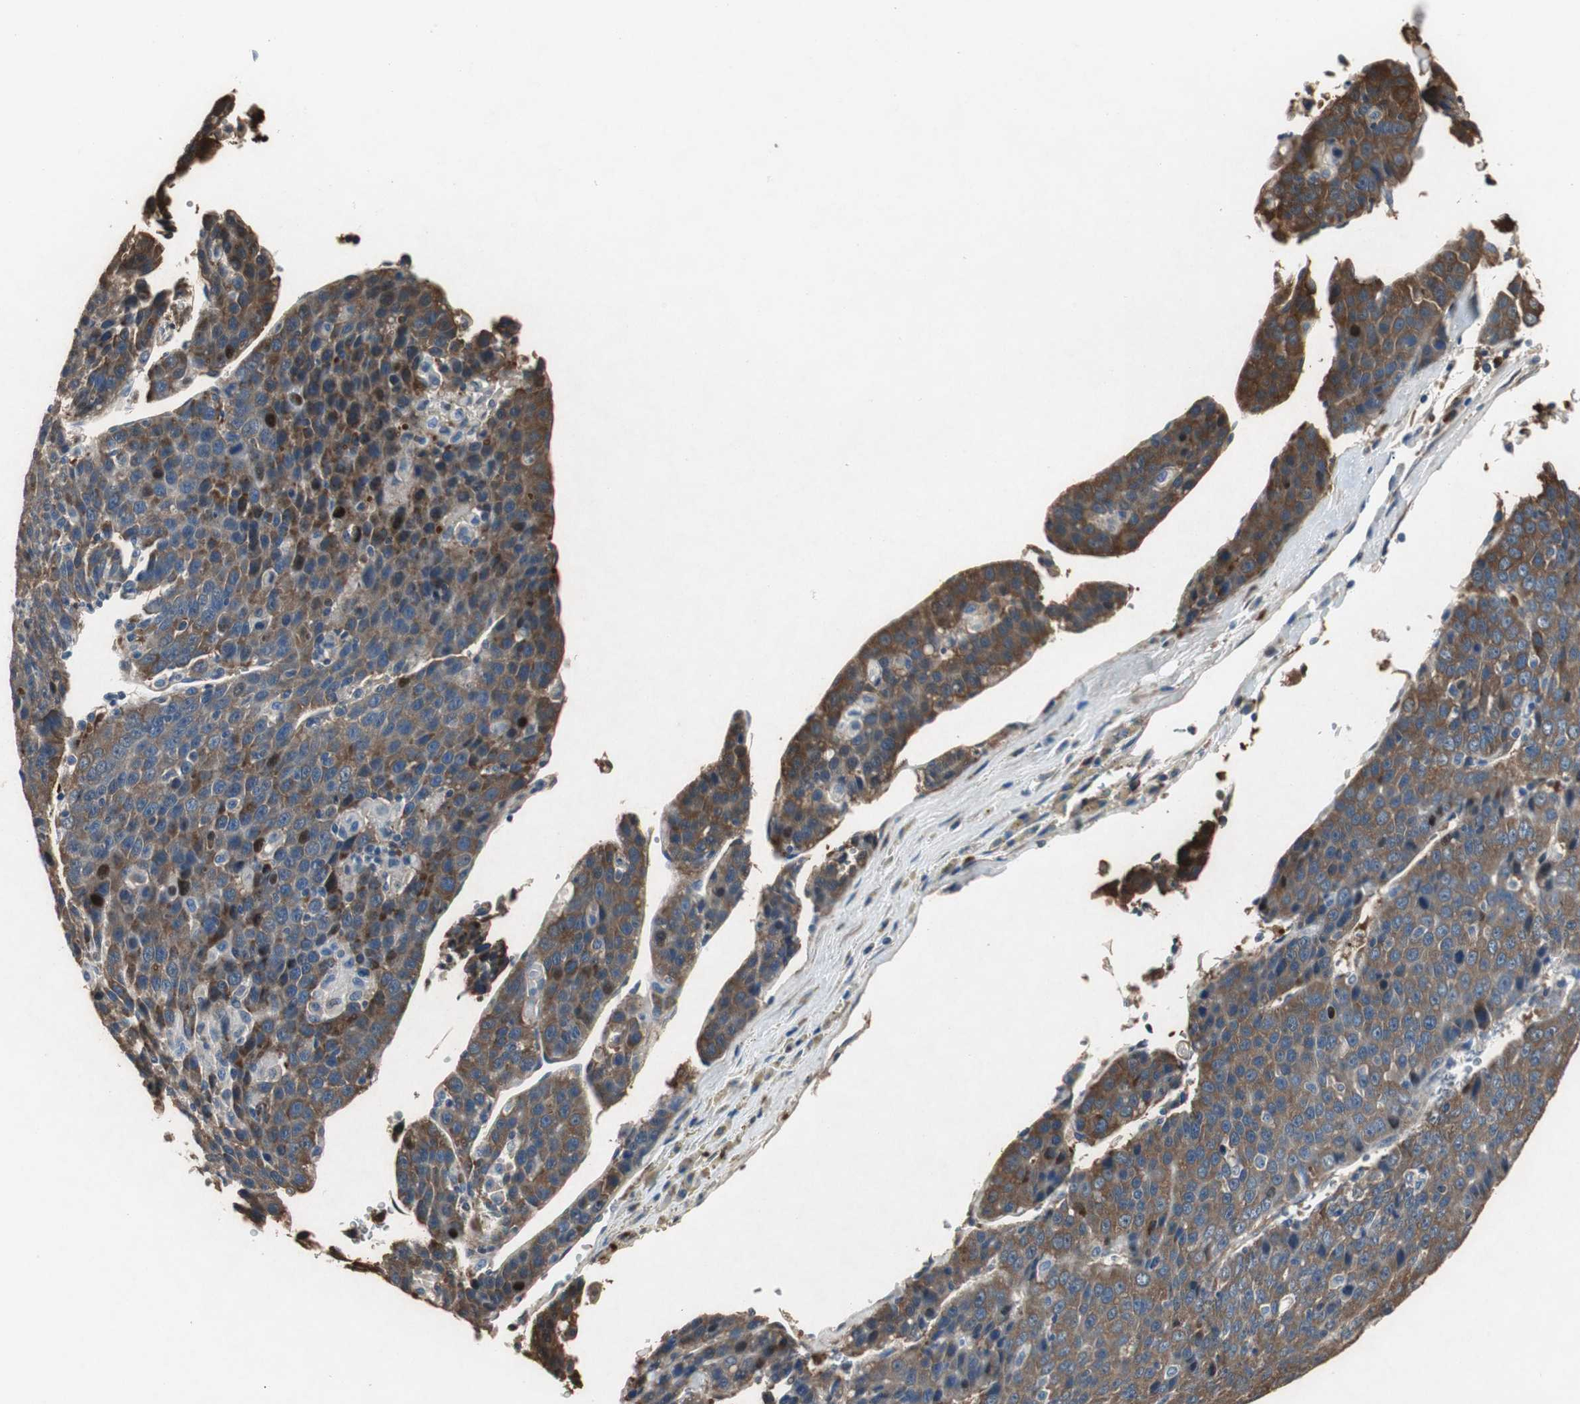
{"staining": {"intensity": "strong", "quantity": ">75%", "location": "cytoplasmic/membranous,nuclear"}, "tissue": "liver cancer", "cell_type": "Tumor cells", "image_type": "cancer", "snomed": [{"axis": "morphology", "description": "Carcinoma, Hepatocellular, NOS"}, {"axis": "topography", "description": "Liver"}], "caption": "Protein expression analysis of liver hepatocellular carcinoma demonstrates strong cytoplasmic/membranous and nuclear staining in approximately >75% of tumor cells.", "gene": "RPL35", "patient": {"sex": "female", "age": 53}}